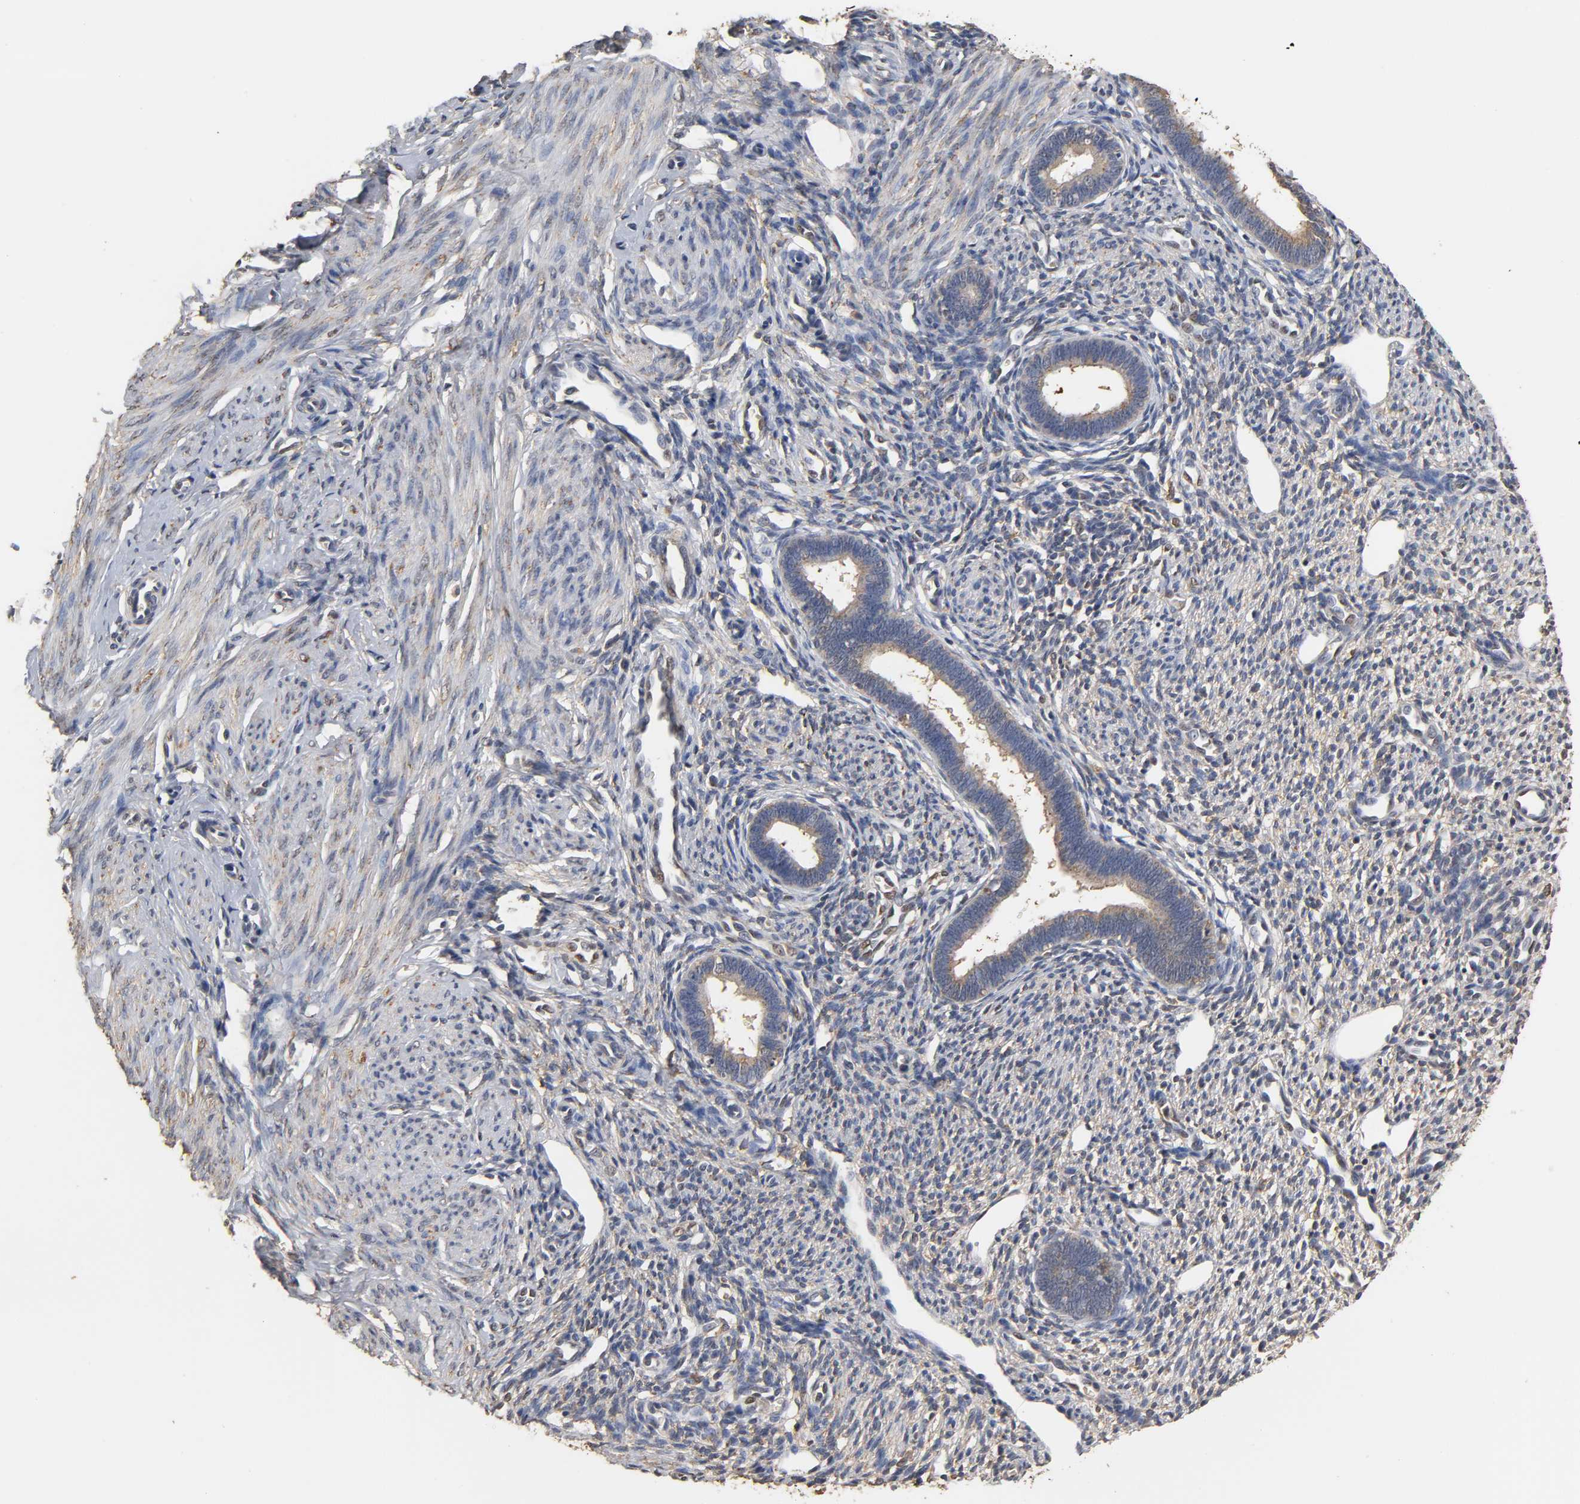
{"staining": {"intensity": "moderate", "quantity": ">75%", "location": "cytoplasmic/membranous"}, "tissue": "endometrium", "cell_type": "Cells in endometrial stroma", "image_type": "normal", "snomed": [{"axis": "morphology", "description": "Normal tissue, NOS"}, {"axis": "topography", "description": "Endometrium"}], "caption": "A brown stain shows moderate cytoplasmic/membranous positivity of a protein in cells in endometrial stroma of unremarkable endometrium. The staining is performed using DAB (3,3'-diaminobenzidine) brown chromogen to label protein expression. The nuclei are counter-stained blue using hematoxylin.", "gene": "PKN1", "patient": {"sex": "female", "age": 27}}